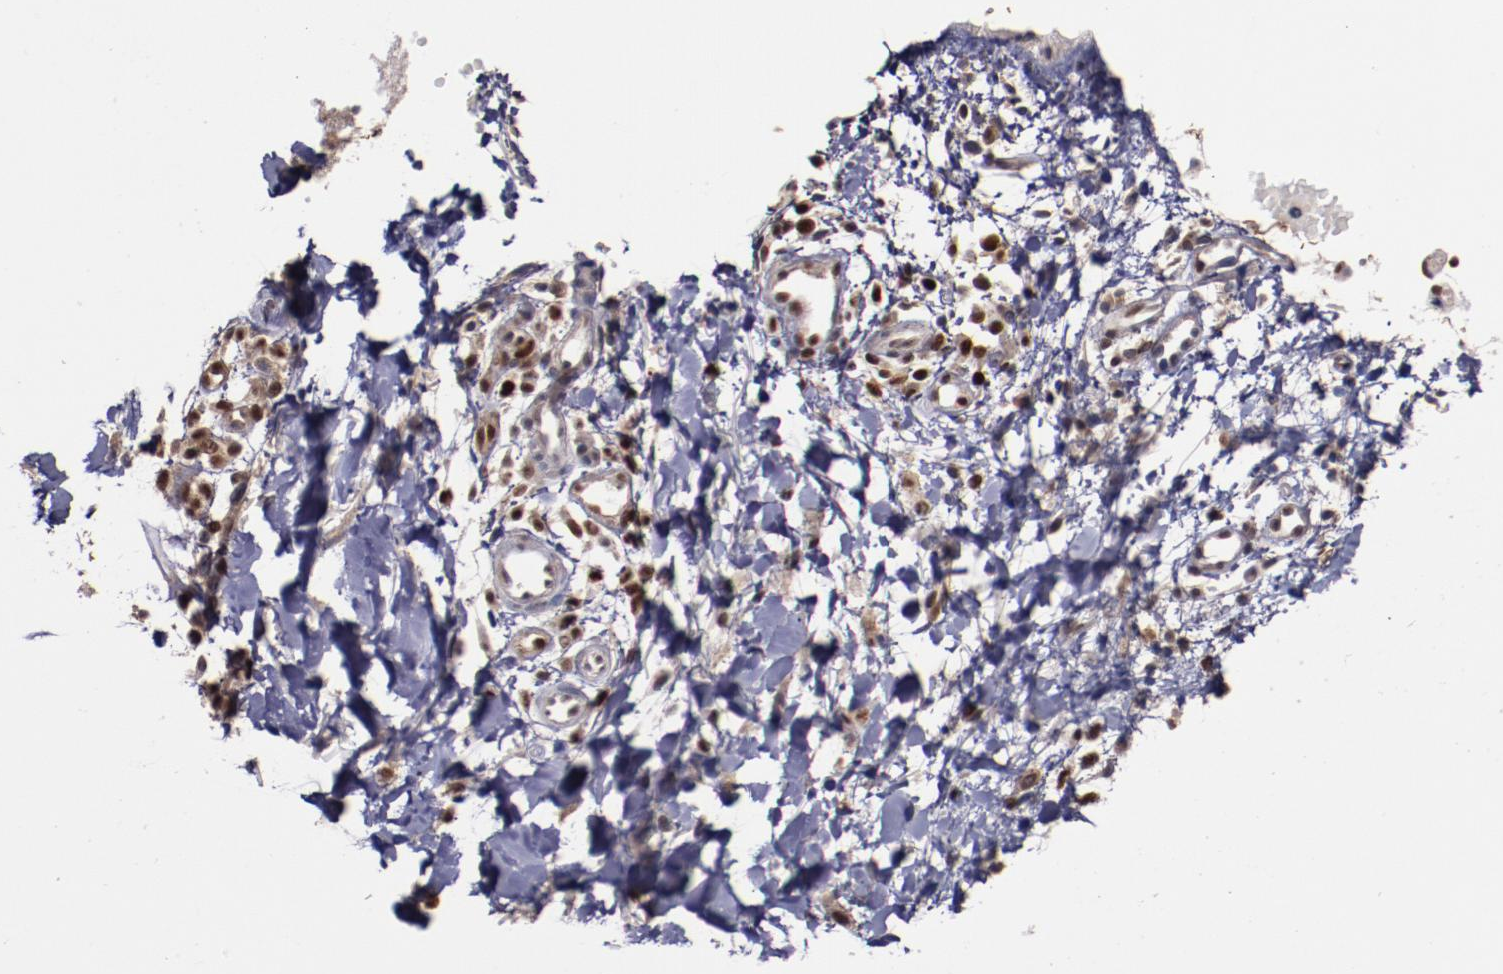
{"staining": {"intensity": "strong", "quantity": "25%-75%", "location": "nuclear"}, "tissue": "skin", "cell_type": "Epidermal cells", "image_type": "normal", "snomed": [{"axis": "morphology", "description": "Normal tissue, NOS"}, {"axis": "morphology", "description": "Inflammation, NOS"}, {"axis": "topography", "description": "Soft tissue"}, {"axis": "topography", "description": "Anal"}], "caption": "IHC (DAB (3,3'-diaminobenzidine)) staining of unremarkable human skin displays strong nuclear protein expression in approximately 25%-75% of epidermal cells.", "gene": "CHEK2", "patient": {"sex": "female", "age": 15}}